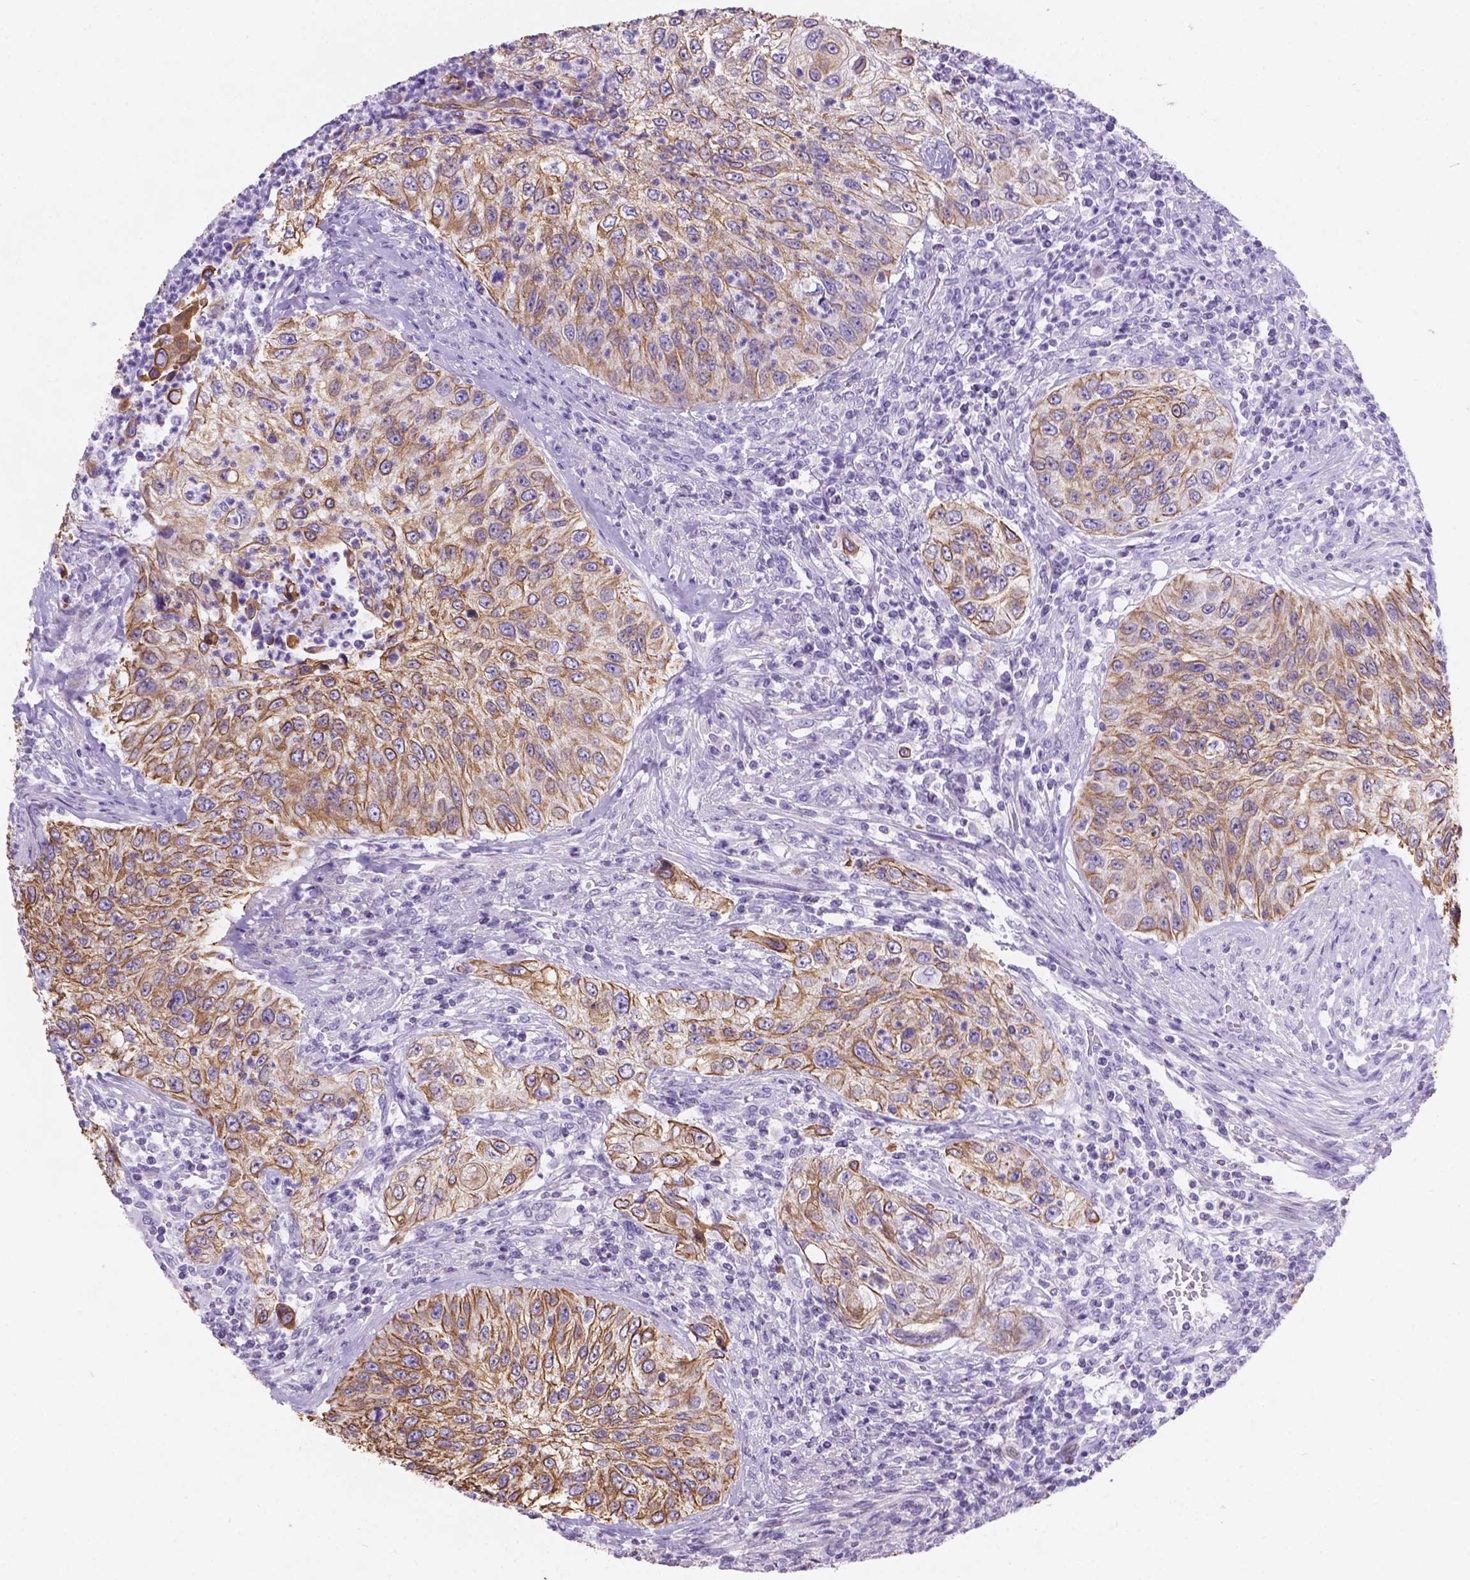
{"staining": {"intensity": "moderate", "quantity": ">75%", "location": "cytoplasmic/membranous"}, "tissue": "urothelial cancer", "cell_type": "Tumor cells", "image_type": "cancer", "snomed": [{"axis": "morphology", "description": "Urothelial carcinoma, High grade"}, {"axis": "topography", "description": "Urinary bladder"}], "caption": "There is medium levels of moderate cytoplasmic/membranous expression in tumor cells of urothelial cancer, as demonstrated by immunohistochemical staining (brown color).", "gene": "DMWD", "patient": {"sex": "female", "age": 60}}